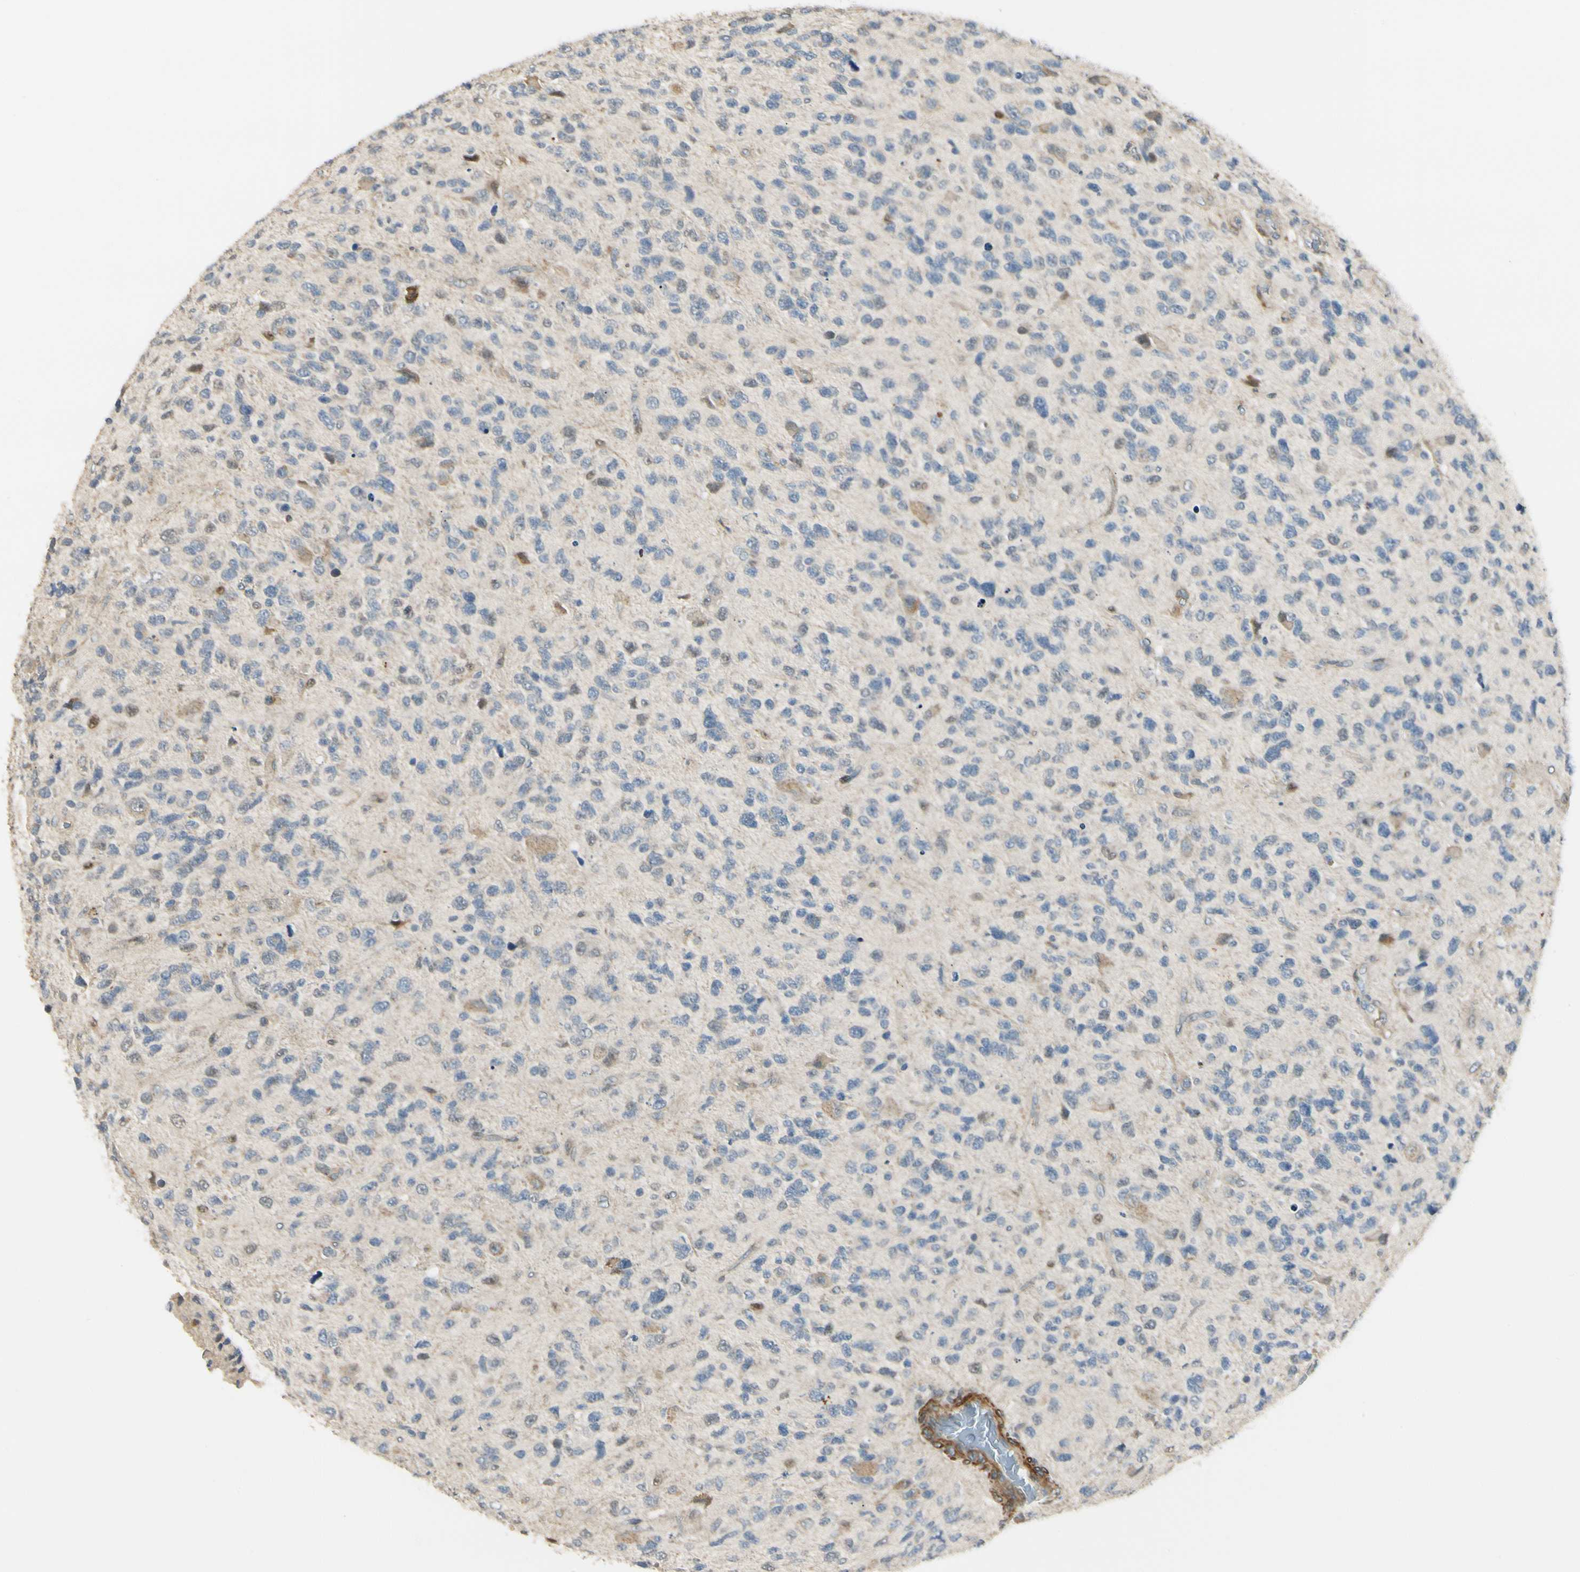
{"staining": {"intensity": "weak", "quantity": "<25%", "location": "cytoplasmic/membranous"}, "tissue": "glioma", "cell_type": "Tumor cells", "image_type": "cancer", "snomed": [{"axis": "morphology", "description": "Glioma, malignant, High grade"}, {"axis": "topography", "description": "Brain"}], "caption": "IHC of human glioma reveals no staining in tumor cells.", "gene": "P4HA3", "patient": {"sex": "female", "age": 58}}